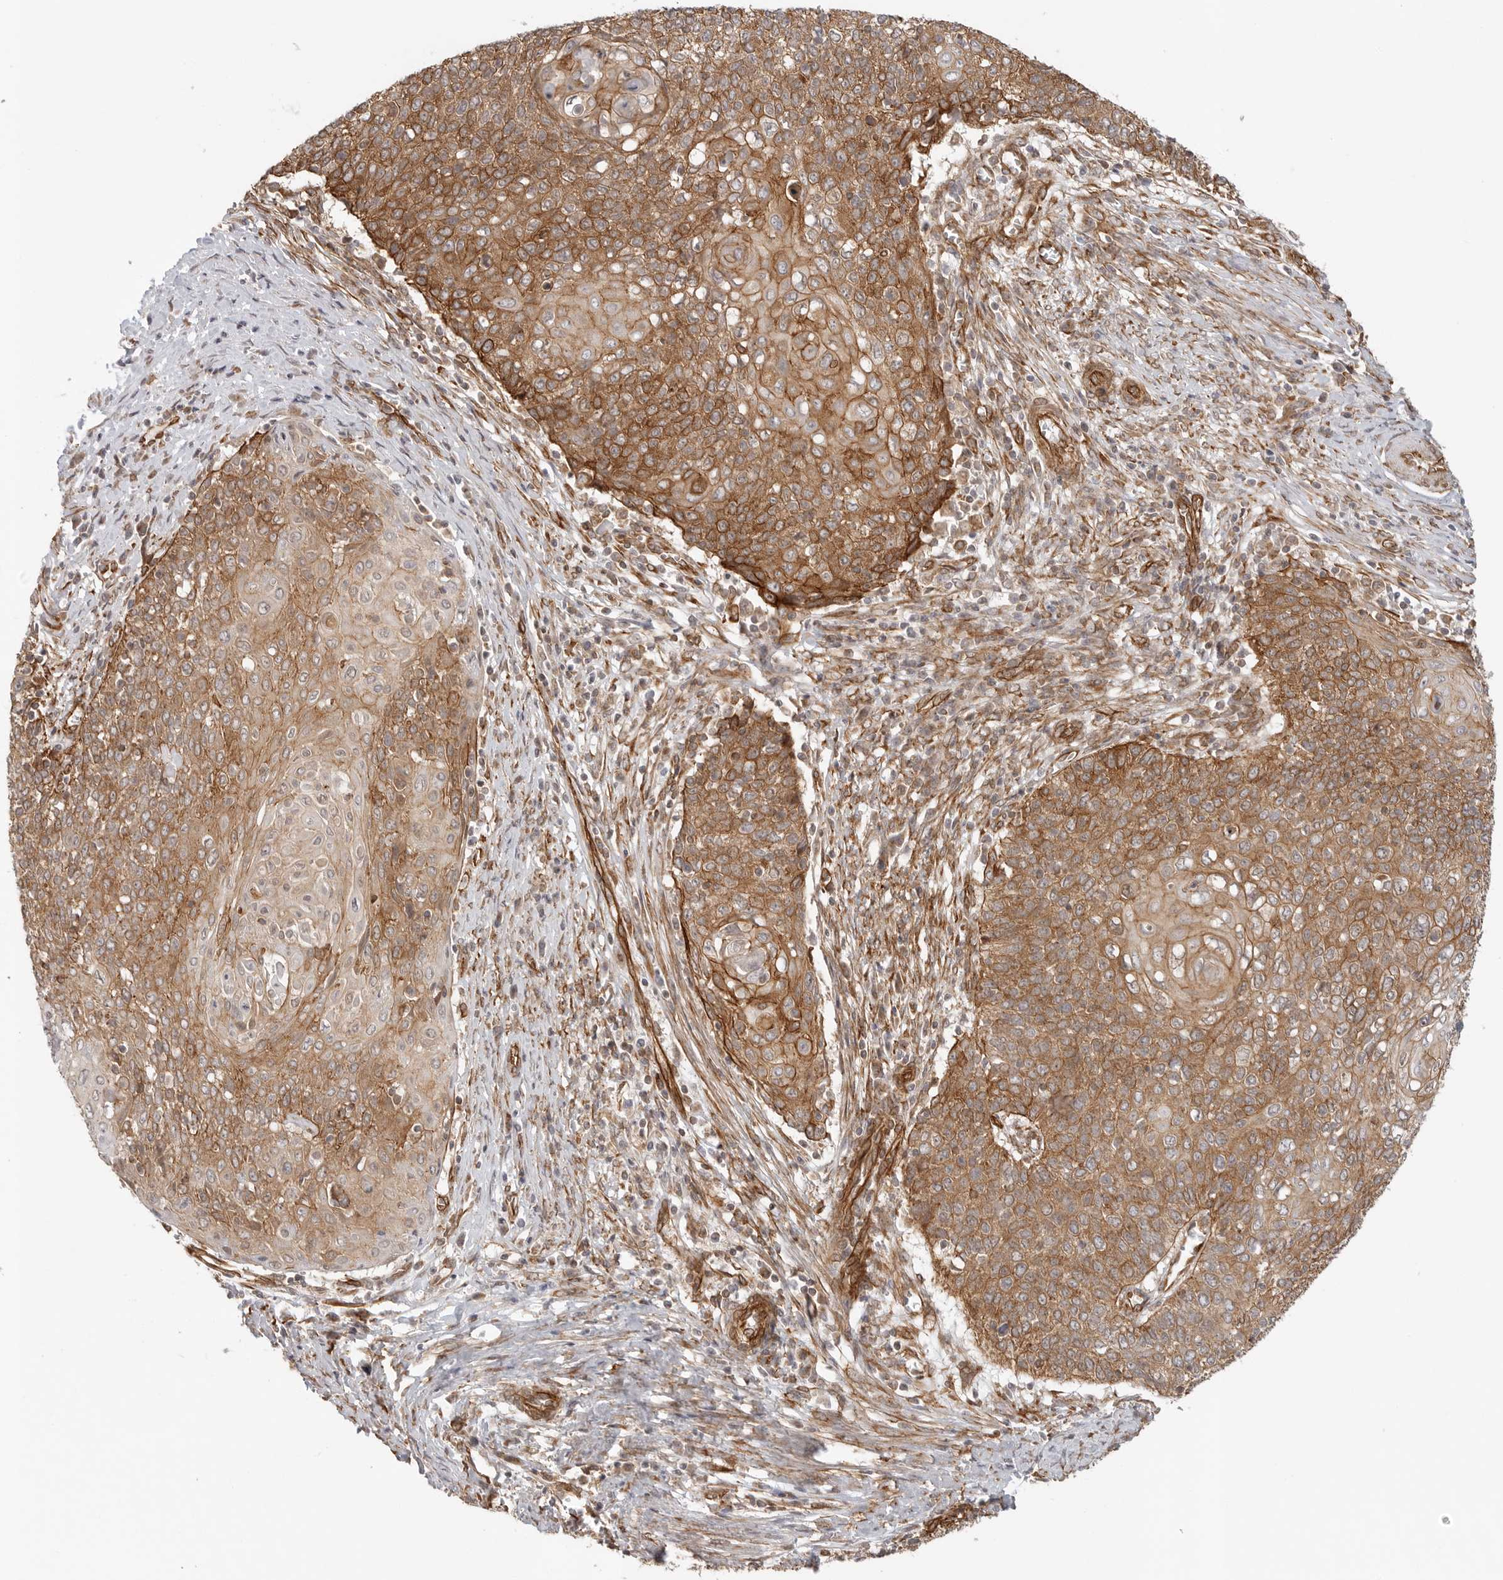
{"staining": {"intensity": "moderate", "quantity": ">75%", "location": "cytoplasmic/membranous"}, "tissue": "cervical cancer", "cell_type": "Tumor cells", "image_type": "cancer", "snomed": [{"axis": "morphology", "description": "Squamous cell carcinoma, NOS"}, {"axis": "topography", "description": "Cervix"}], "caption": "Cervical cancer (squamous cell carcinoma) tissue shows moderate cytoplasmic/membranous staining in approximately >75% of tumor cells", "gene": "ATOH7", "patient": {"sex": "female", "age": 39}}